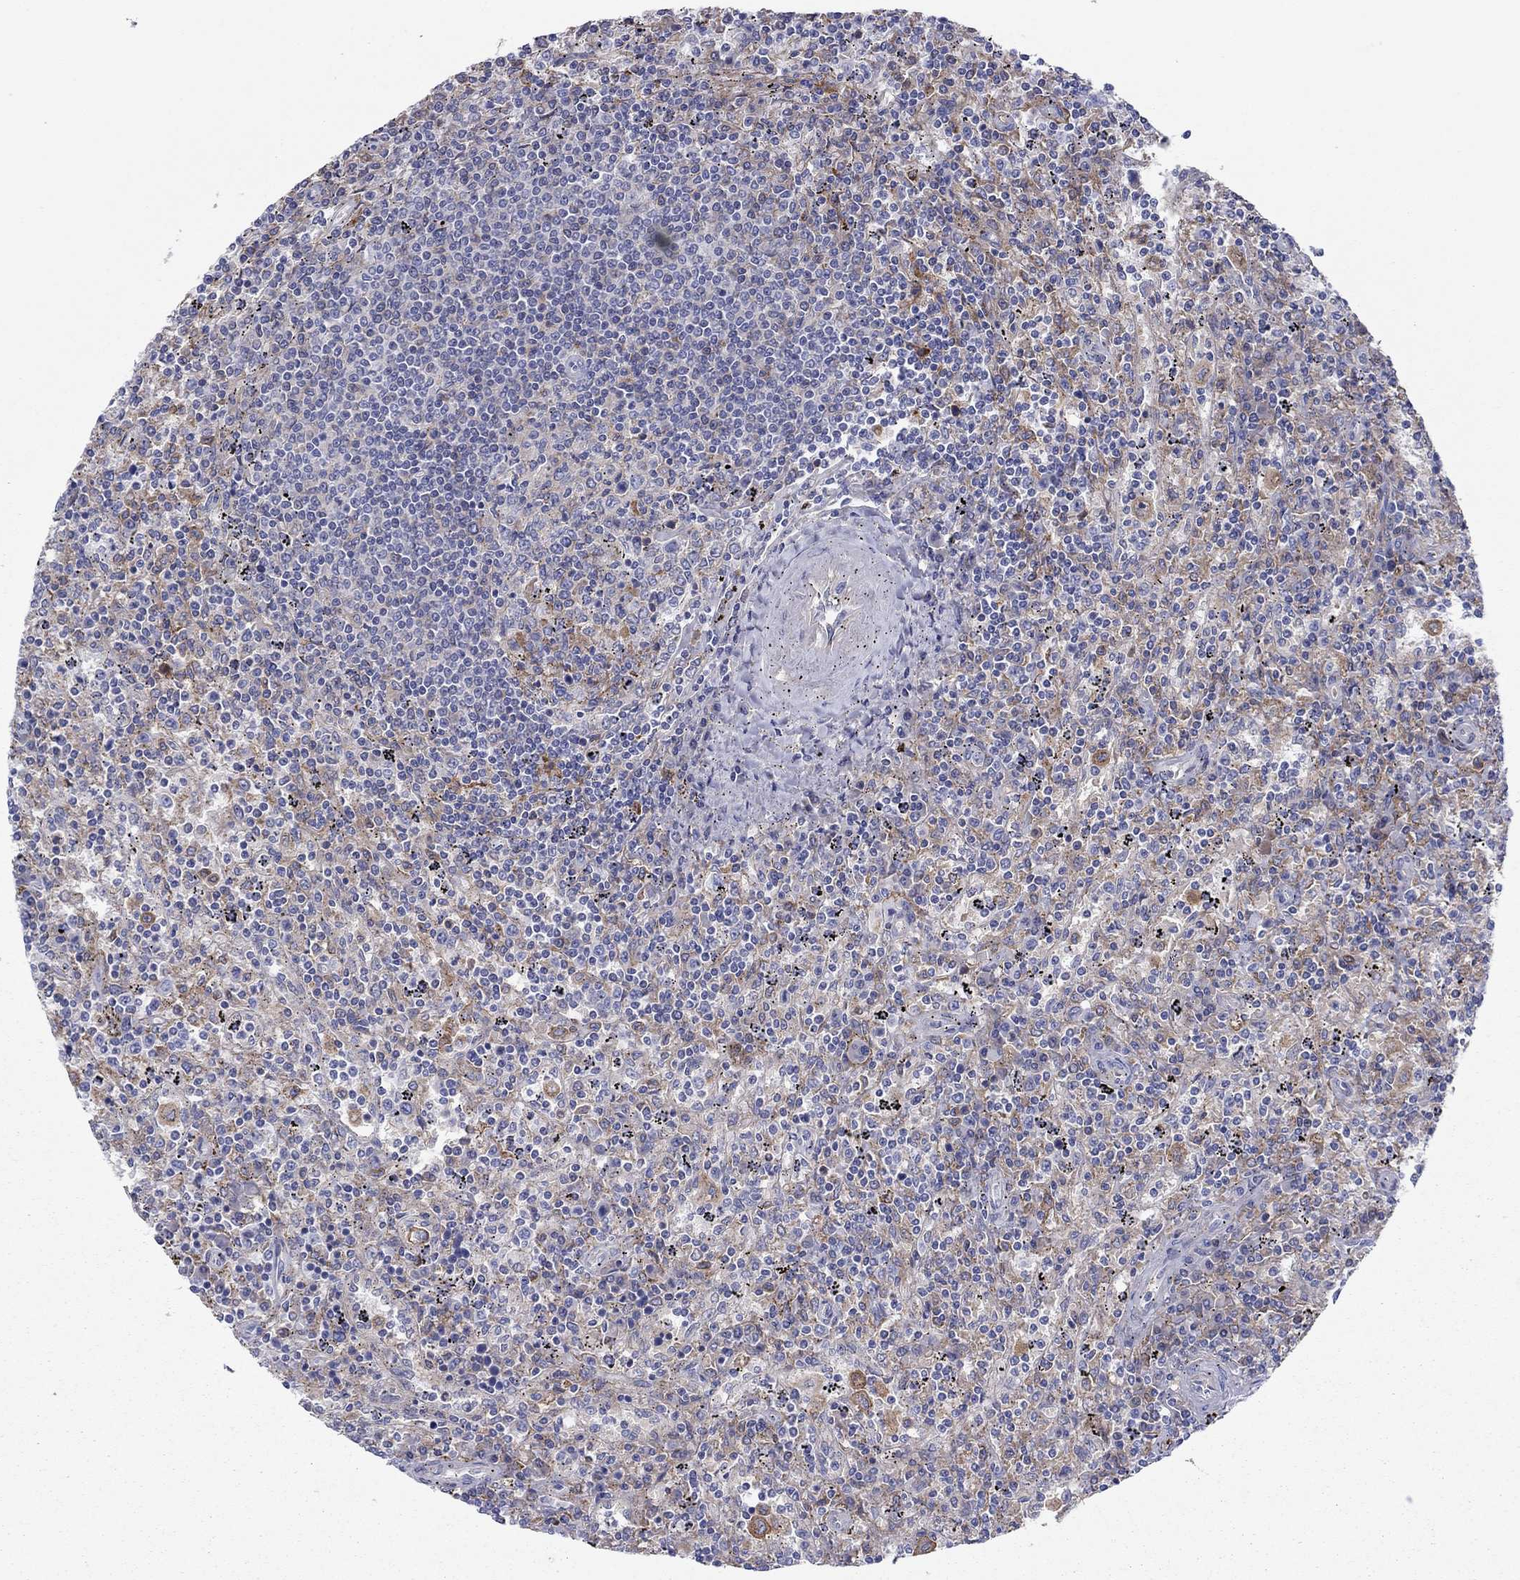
{"staining": {"intensity": "weak", "quantity": "25%-75%", "location": "cytoplasmic/membranous"}, "tissue": "lymphoma", "cell_type": "Tumor cells", "image_type": "cancer", "snomed": [{"axis": "morphology", "description": "Malignant lymphoma, non-Hodgkin's type, Low grade"}, {"axis": "topography", "description": "Spleen"}], "caption": "This is a histology image of IHC staining of lymphoma, which shows weak staining in the cytoplasmic/membranous of tumor cells.", "gene": "HPX", "patient": {"sex": "male", "age": 62}}